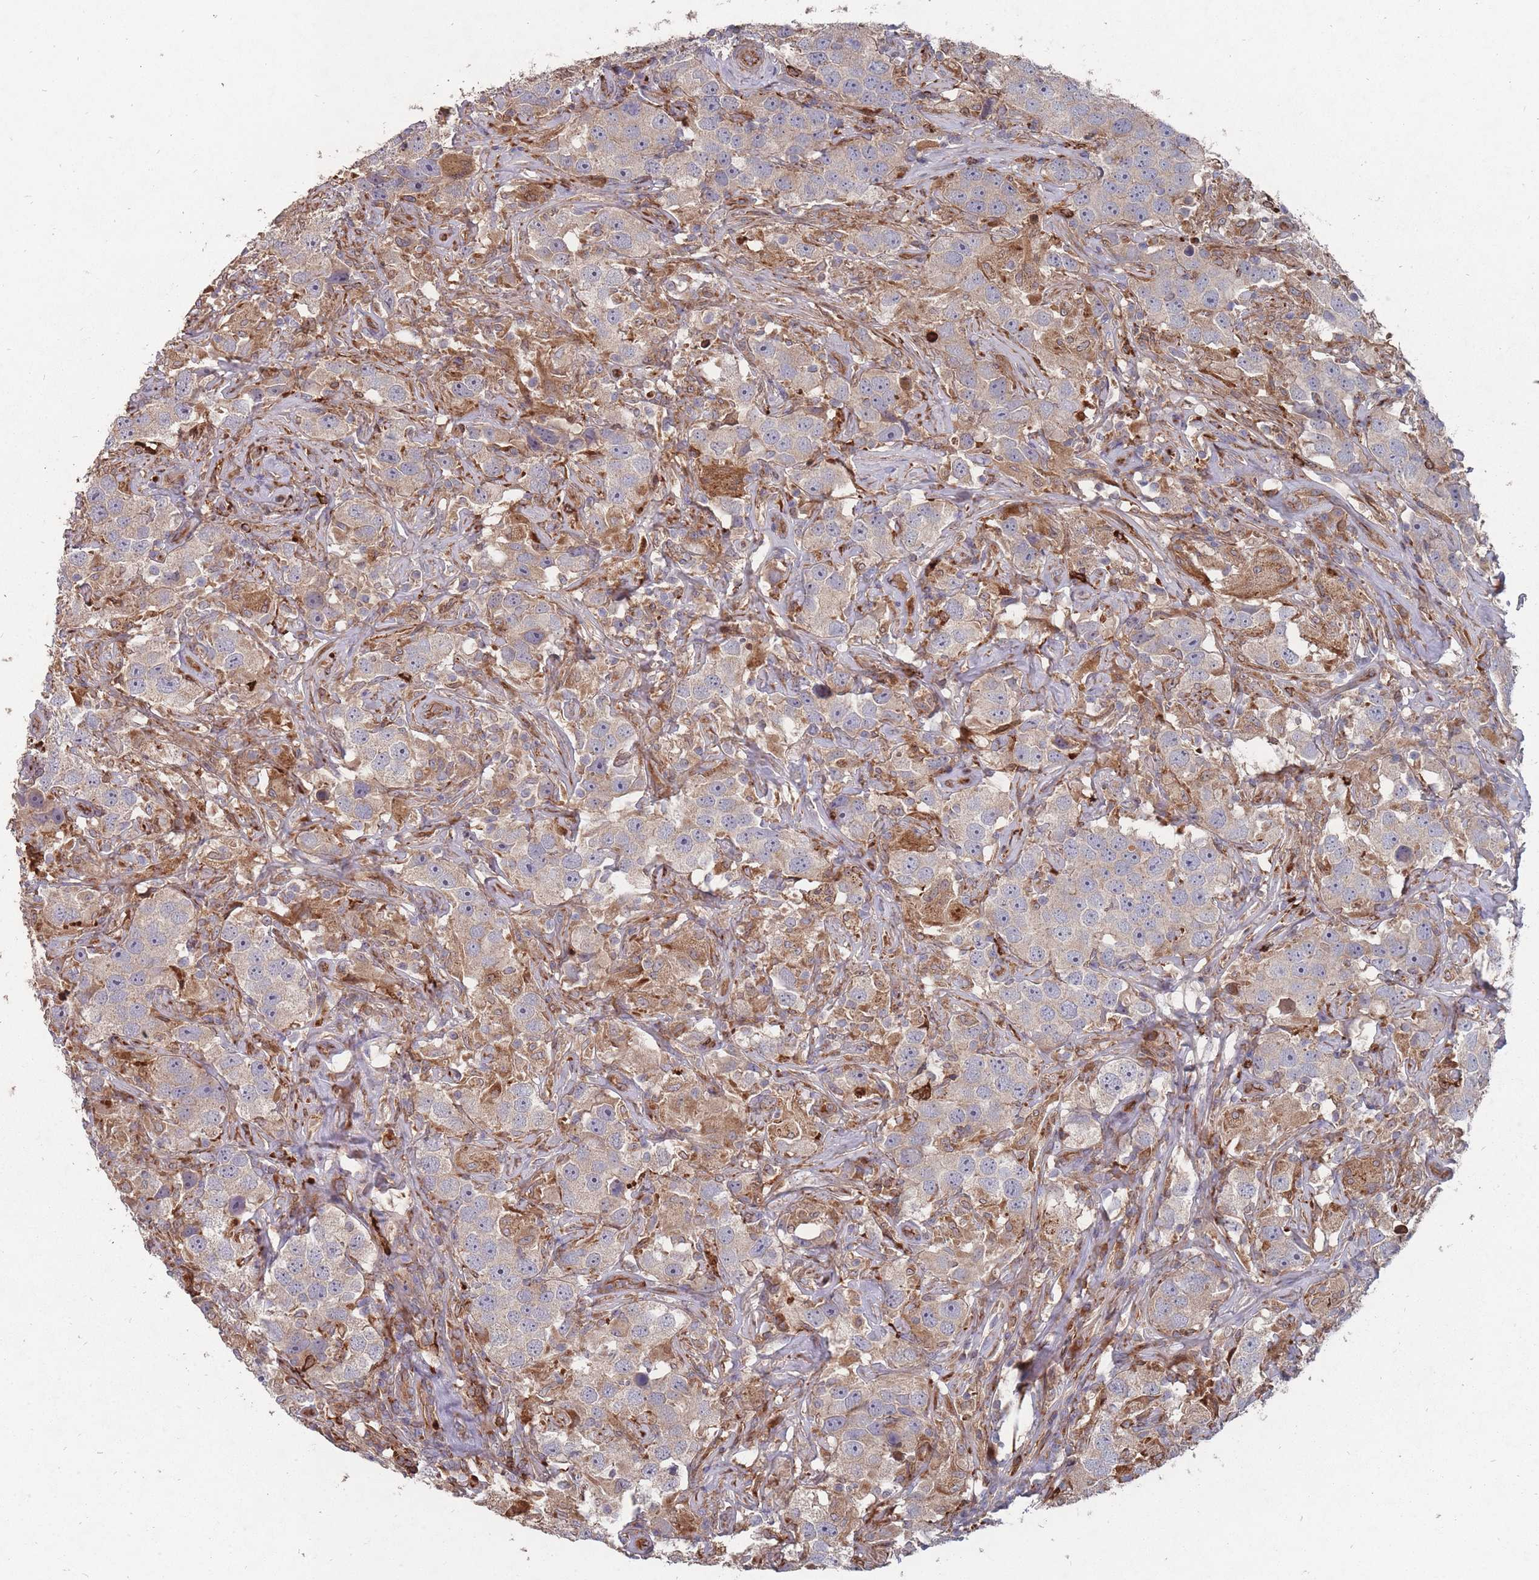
{"staining": {"intensity": "weak", "quantity": ">75%", "location": "cytoplasmic/membranous"}, "tissue": "testis cancer", "cell_type": "Tumor cells", "image_type": "cancer", "snomed": [{"axis": "morphology", "description": "Seminoma, NOS"}, {"axis": "topography", "description": "Testis"}], "caption": "Immunohistochemical staining of testis seminoma shows low levels of weak cytoplasmic/membranous protein expression in about >75% of tumor cells. The staining was performed using DAB to visualize the protein expression in brown, while the nuclei were stained in blue with hematoxylin (Magnification: 20x).", "gene": "THSD7B", "patient": {"sex": "male", "age": 49}}